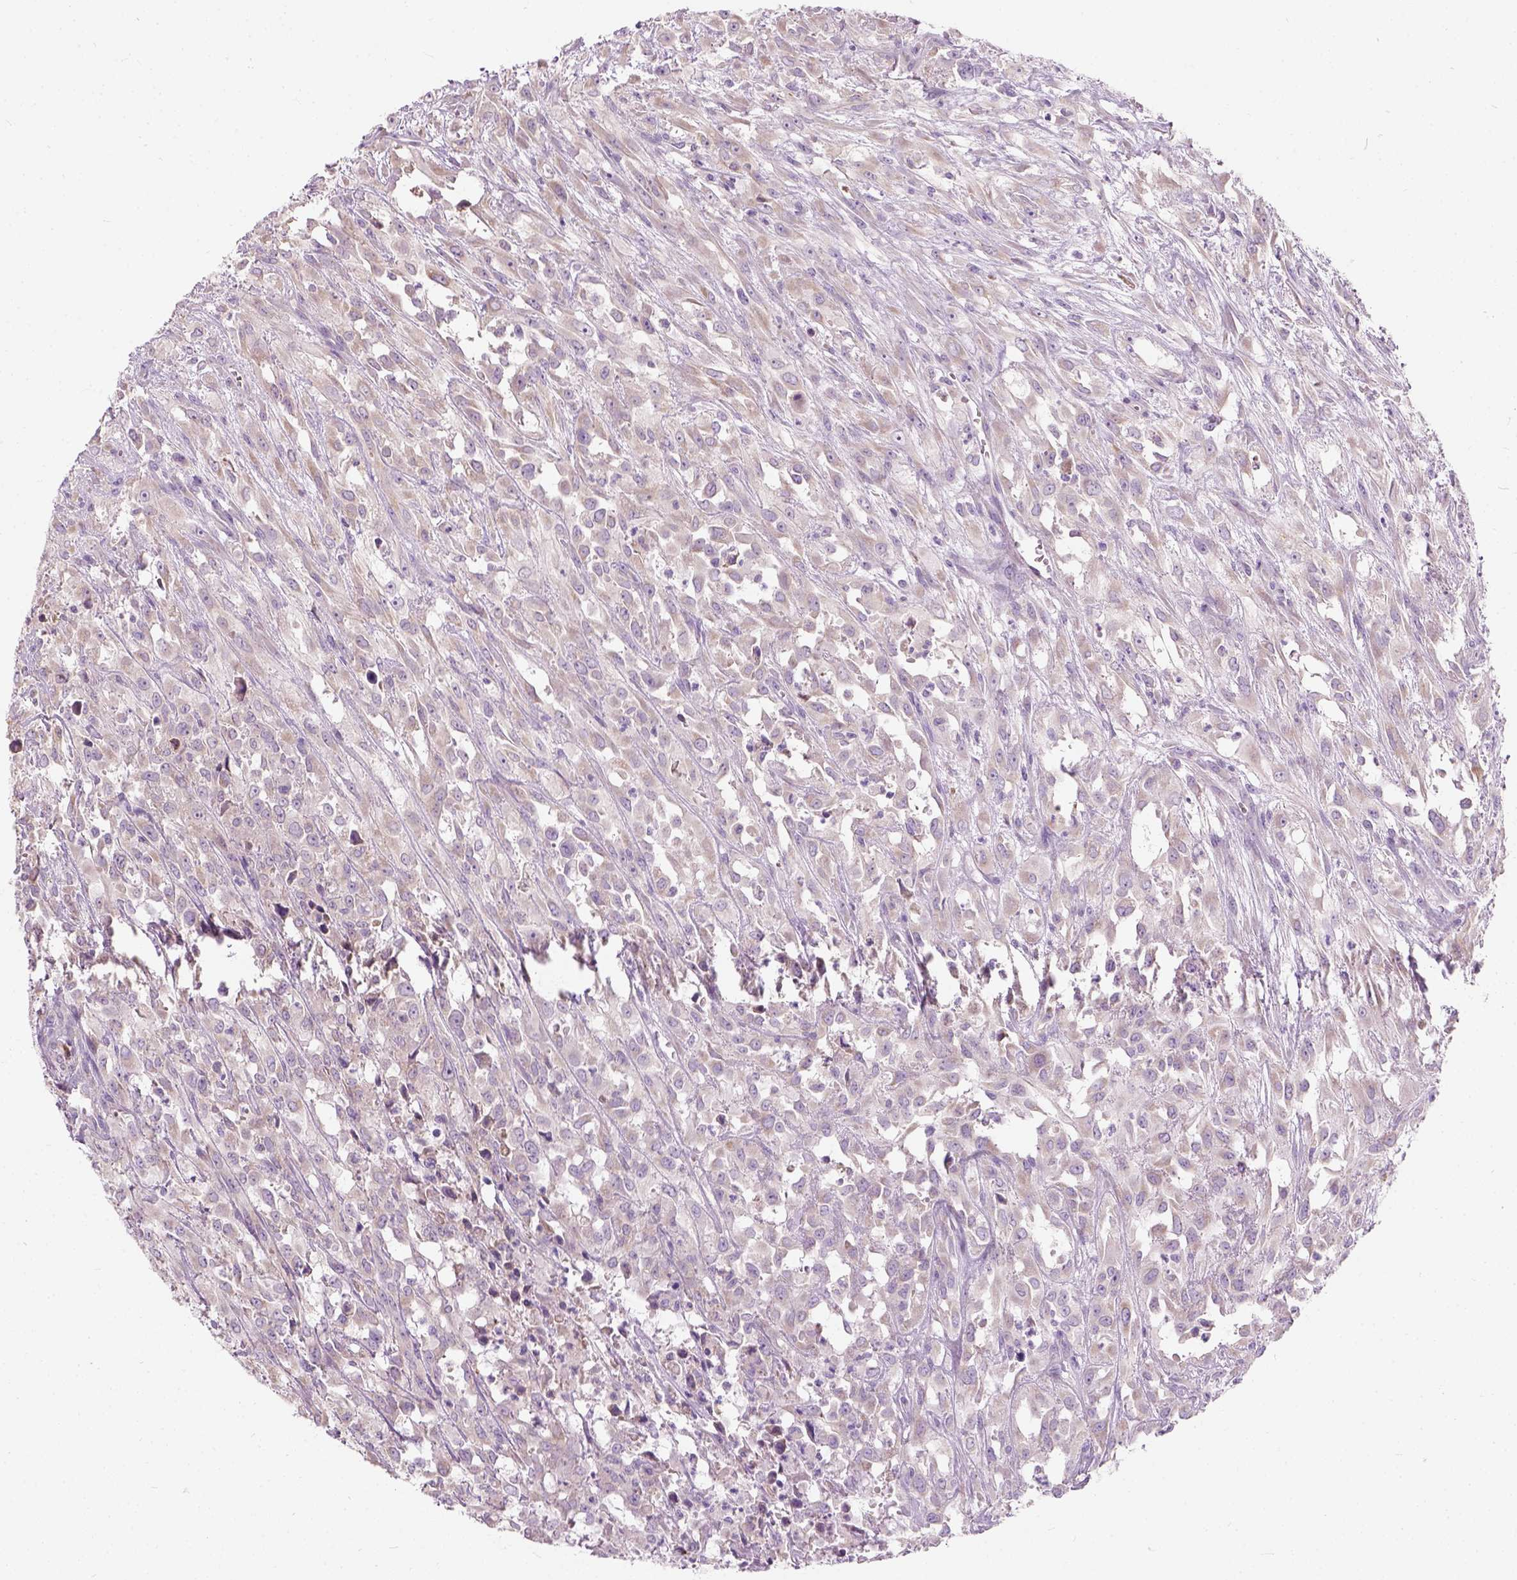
{"staining": {"intensity": "negative", "quantity": "none", "location": "none"}, "tissue": "urothelial cancer", "cell_type": "Tumor cells", "image_type": "cancer", "snomed": [{"axis": "morphology", "description": "Urothelial carcinoma, High grade"}, {"axis": "topography", "description": "Urinary bladder"}], "caption": "Tumor cells are negative for brown protein staining in urothelial cancer.", "gene": "TRIM72", "patient": {"sex": "male", "age": 67}}